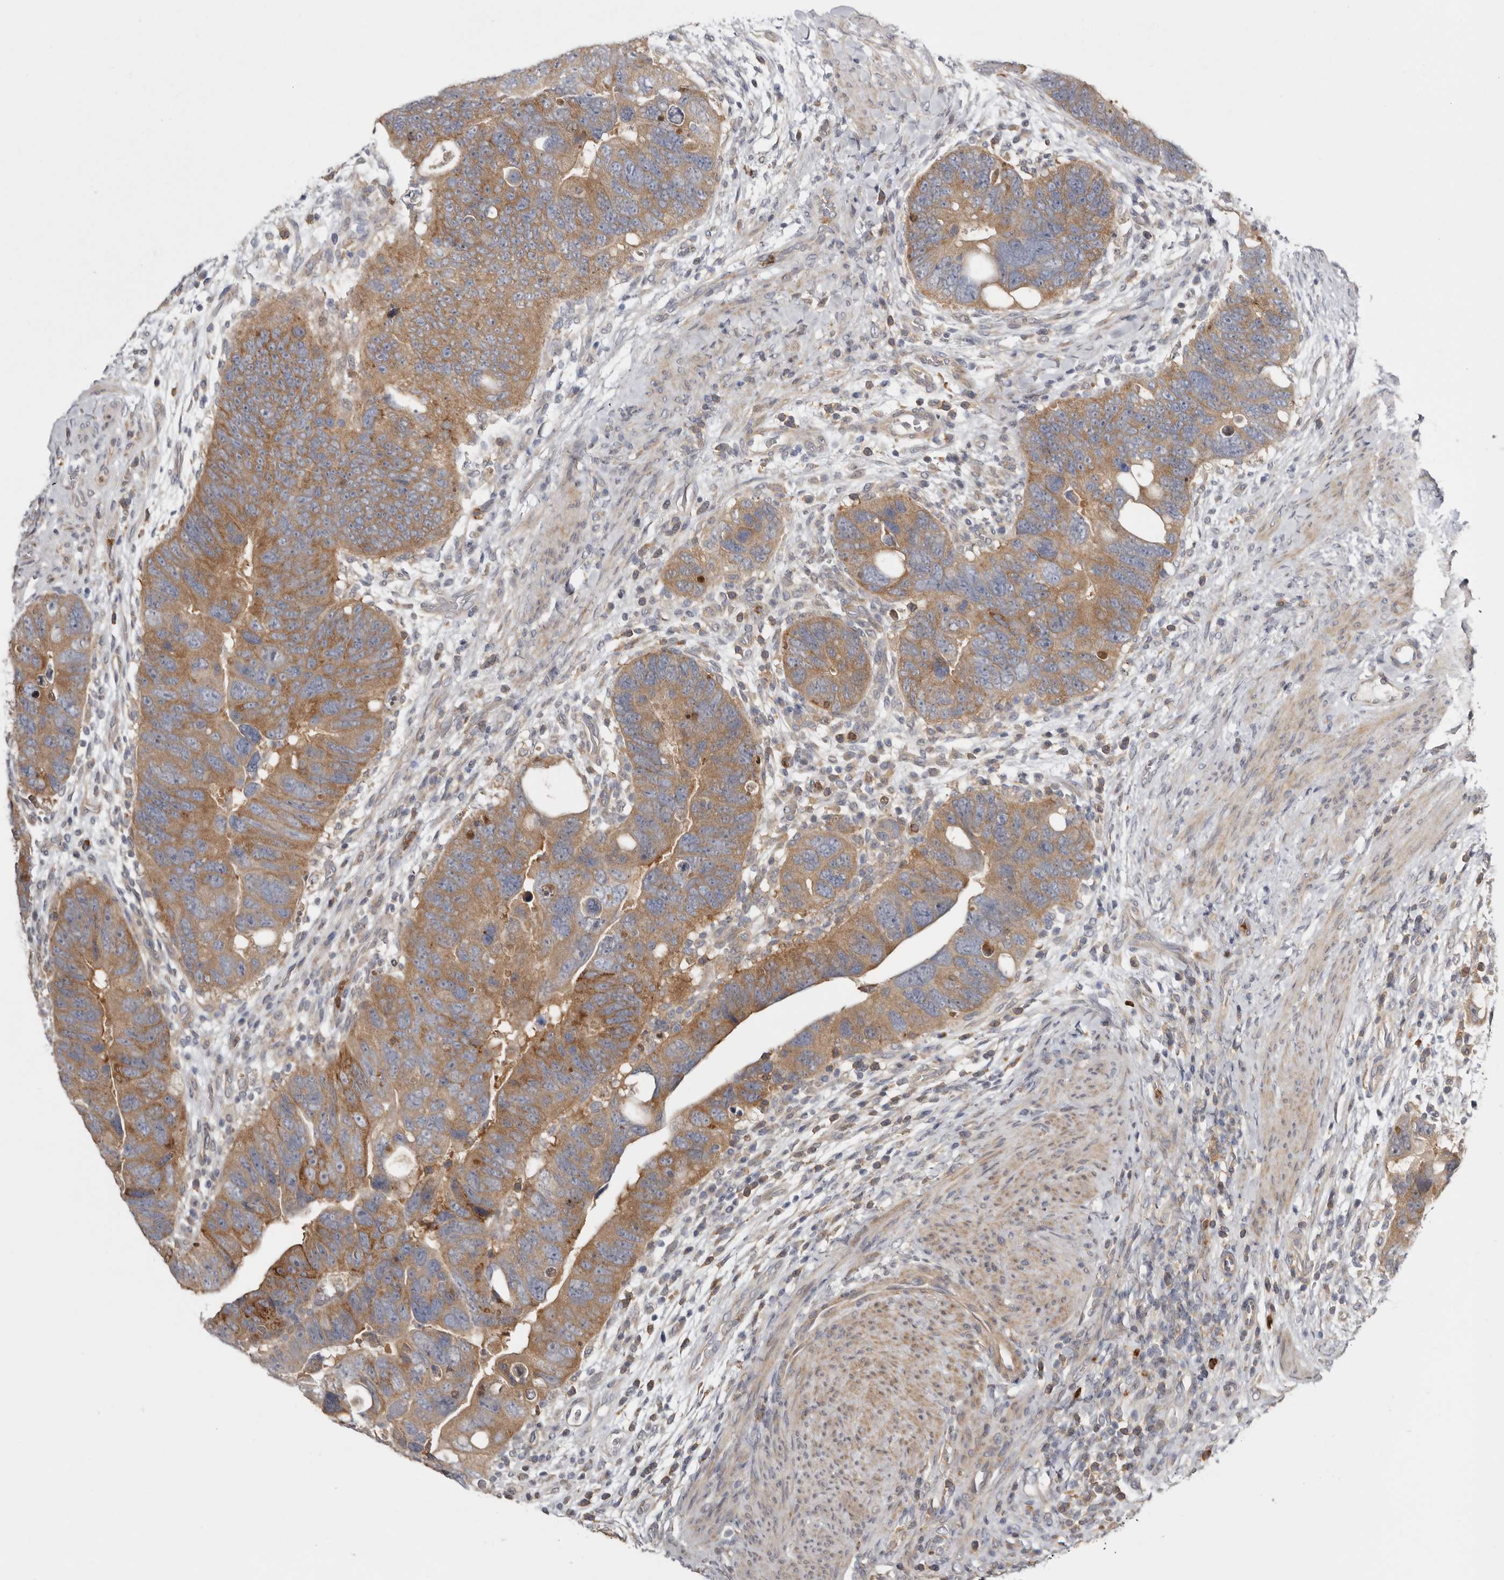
{"staining": {"intensity": "moderate", "quantity": ">75%", "location": "cytoplasmic/membranous"}, "tissue": "colorectal cancer", "cell_type": "Tumor cells", "image_type": "cancer", "snomed": [{"axis": "morphology", "description": "Adenocarcinoma, NOS"}, {"axis": "topography", "description": "Rectum"}], "caption": "High-magnification brightfield microscopy of adenocarcinoma (colorectal) stained with DAB (brown) and counterstained with hematoxylin (blue). tumor cells exhibit moderate cytoplasmic/membranous positivity is identified in approximately>75% of cells.", "gene": "MSRB2", "patient": {"sex": "male", "age": 59}}